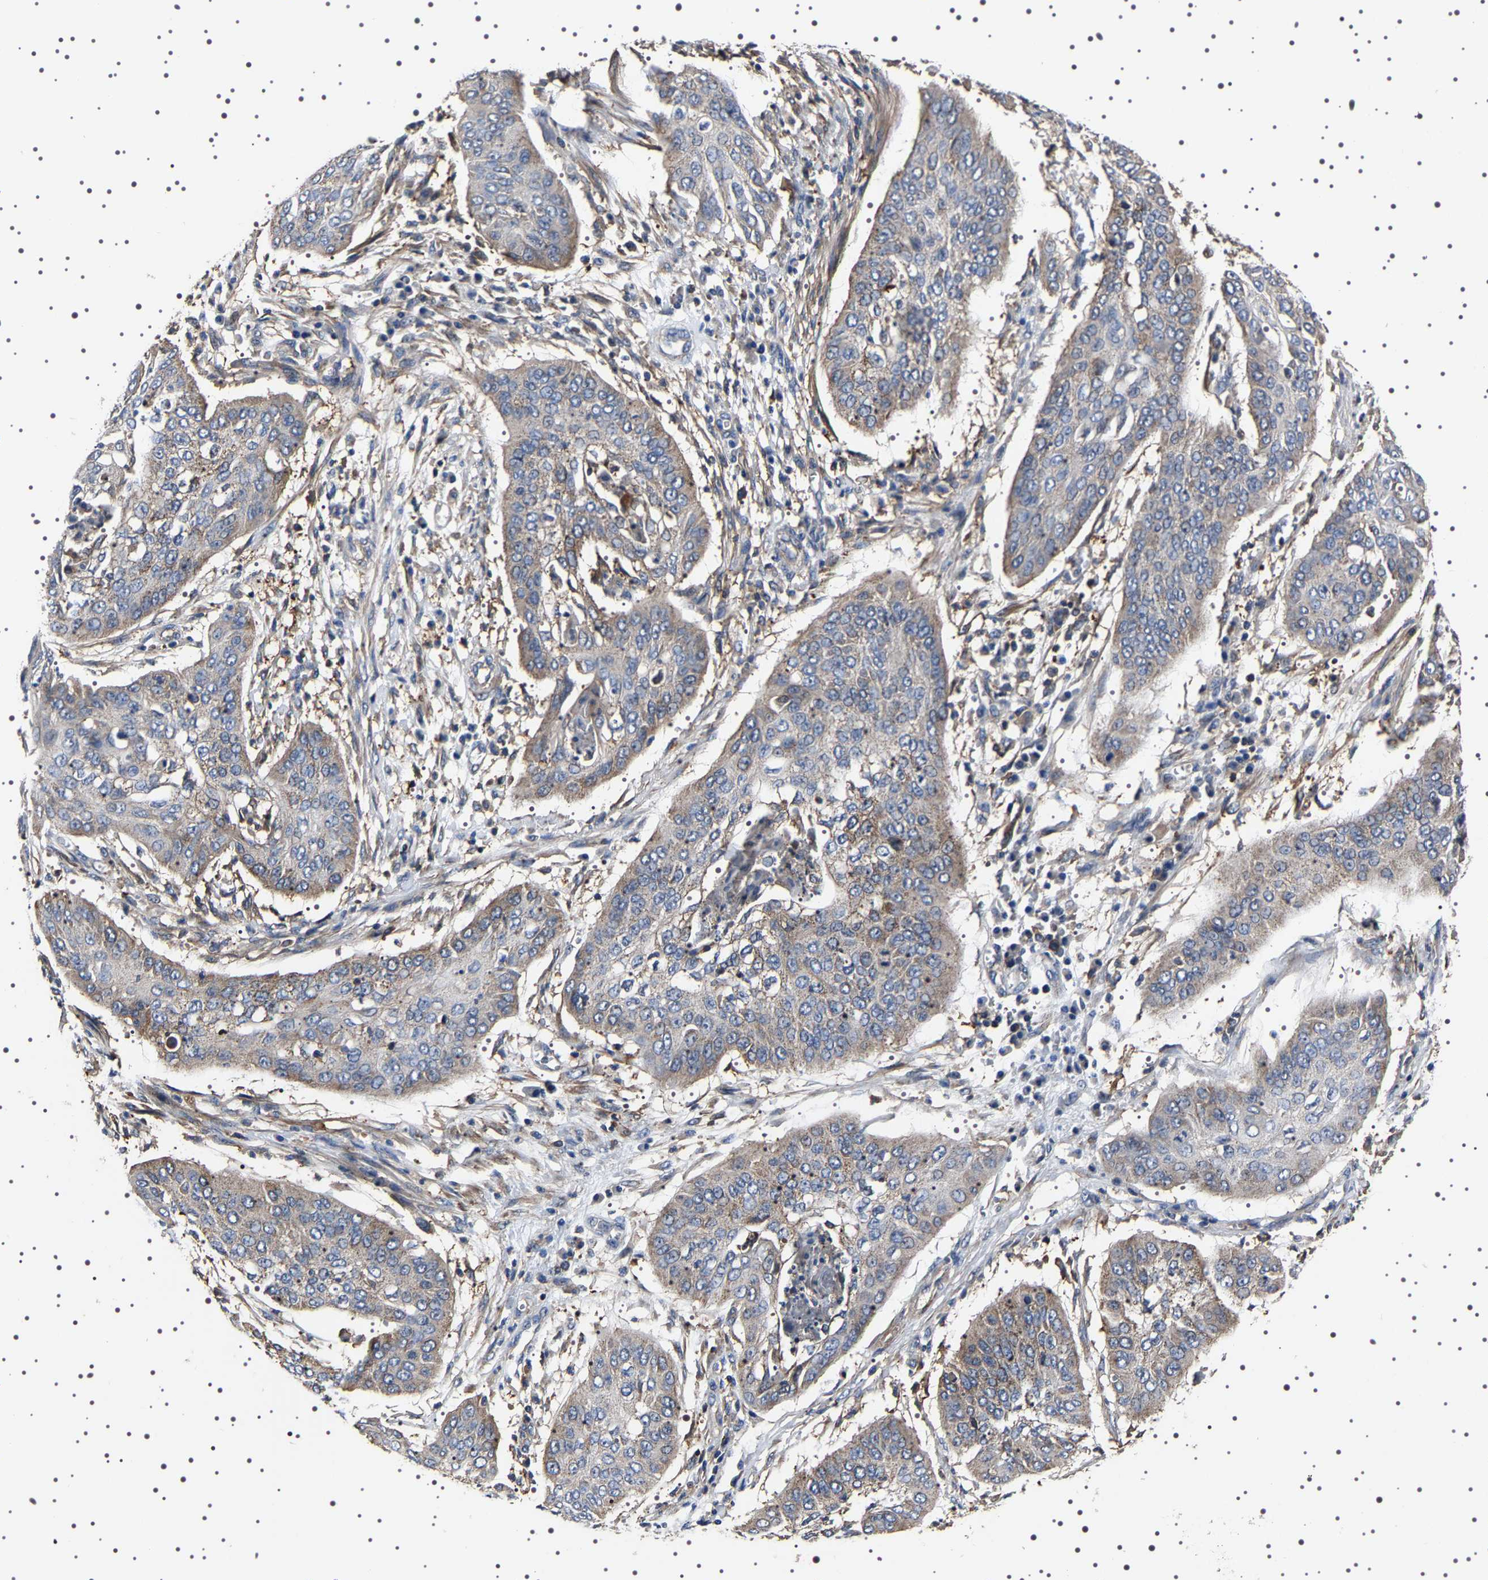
{"staining": {"intensity": "weak", "quantity": "<25%", "location": "cytoplasmic/membranous"}, "tissue": "cervical cancer", "cell_type": "Tumor cells", "image_type": "cancer", "snomed": [{"axis": "morphology", "description": "Squamous cell carcinoma, NOS"}, {"axis": "topography", "description": "Cervix"}], "caption": "IHC of human cervical squamous cell carcinoma demonstrates no expression in tumor cells. (DAB IHC with hematoxylin counter stain).", "gene": "WDR1", "patient": {"sex": "female", "age": 39}}